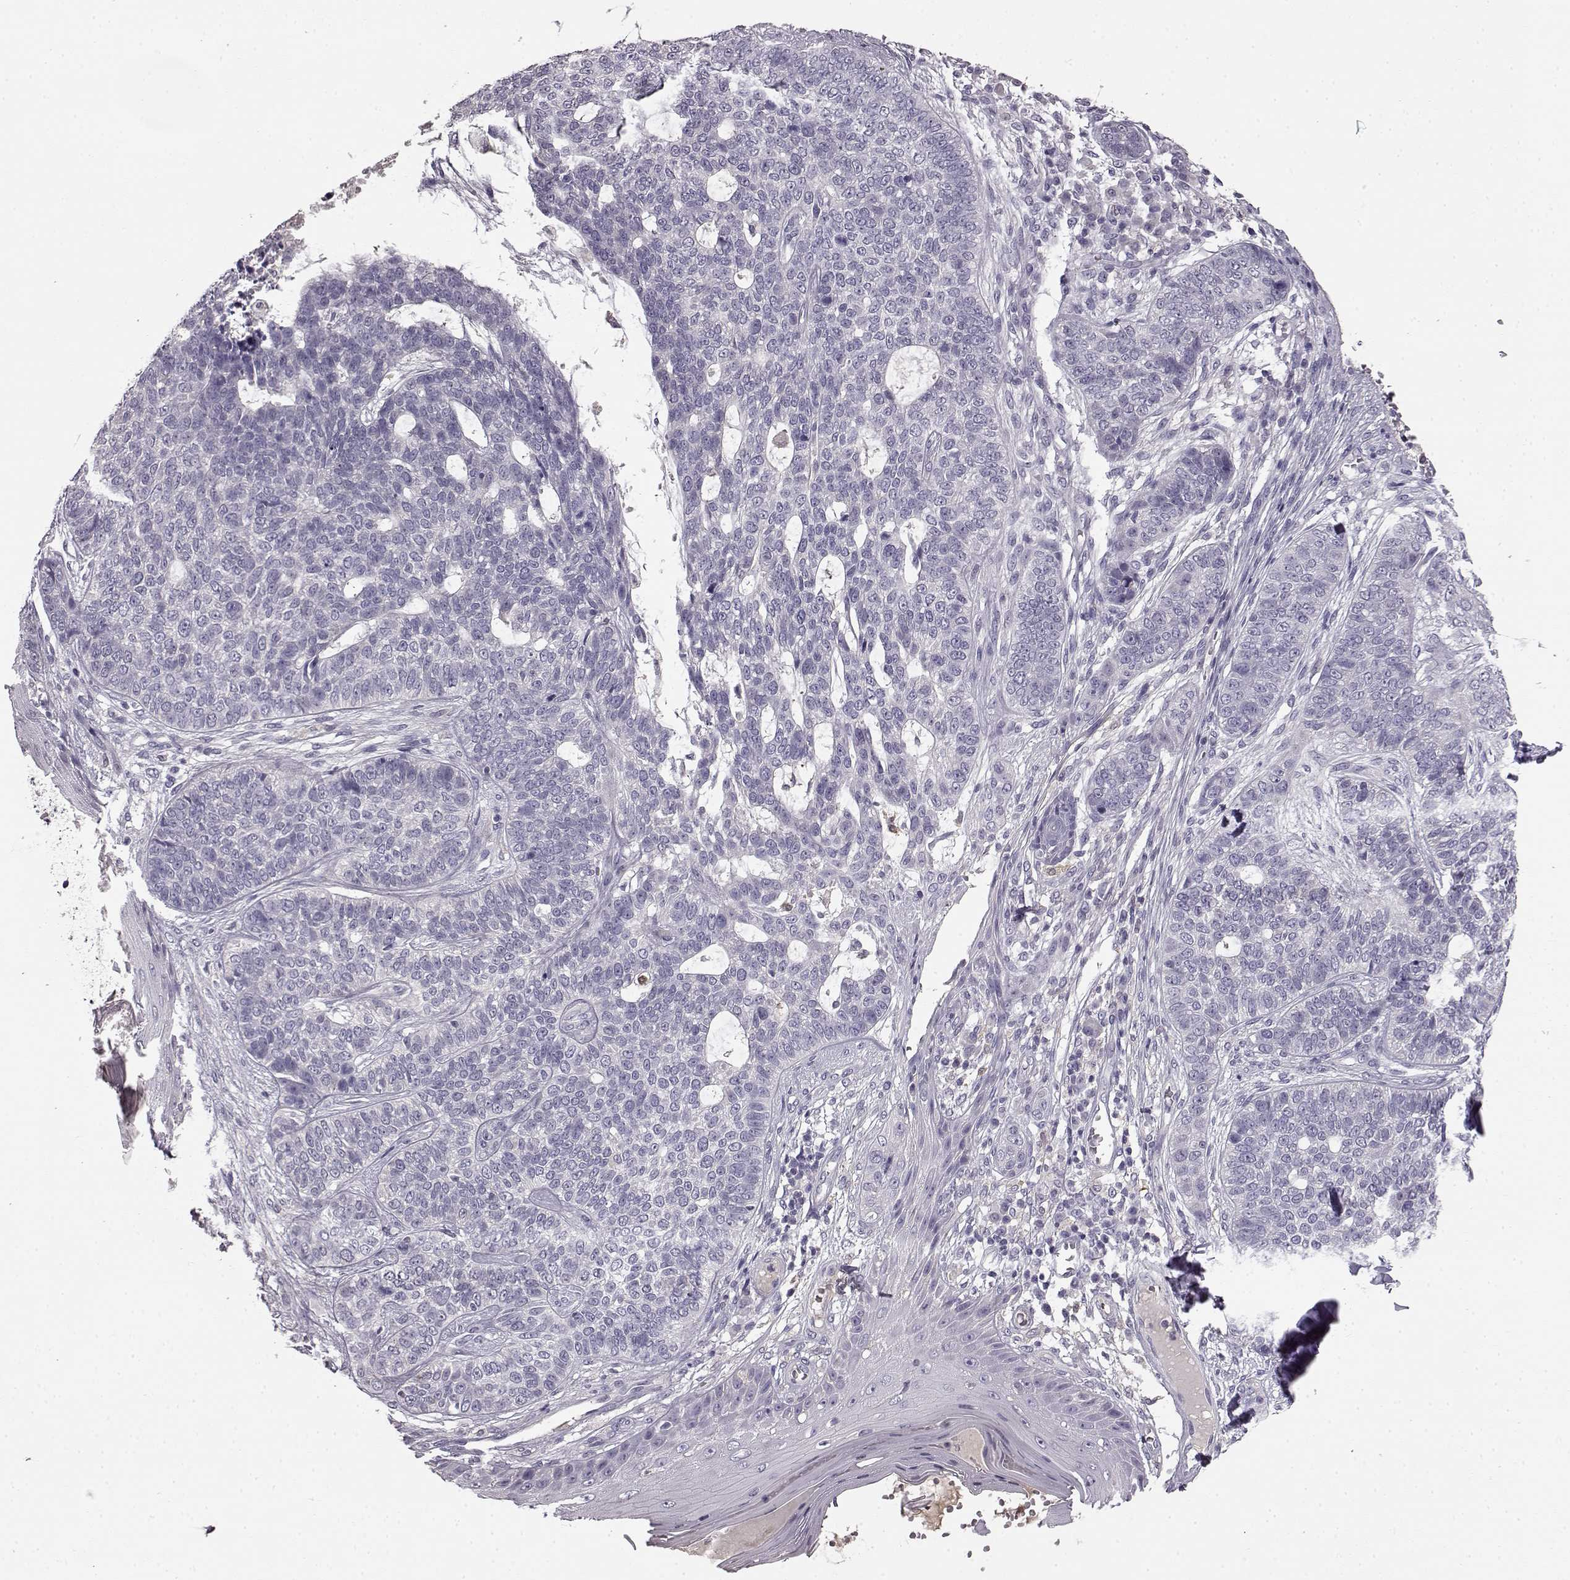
{"staining": {"intensity": "negative", "quantity": "none", "location": "none"}, "tissue": "skin cancer", "cell_type": "Tumor cells", "image_type": "cancer", "snomed": [{"axis": "morphology", "description": "Basal cell carcinoma"}, {"axis": "topography", "description": "Skin"}], "caption": "Human skin cancer stained for a protein using immunohistochemistry shows no positivity in tumor cells.", "gene": "KRT85", "patient": {"sex": "female", "age": 69}}